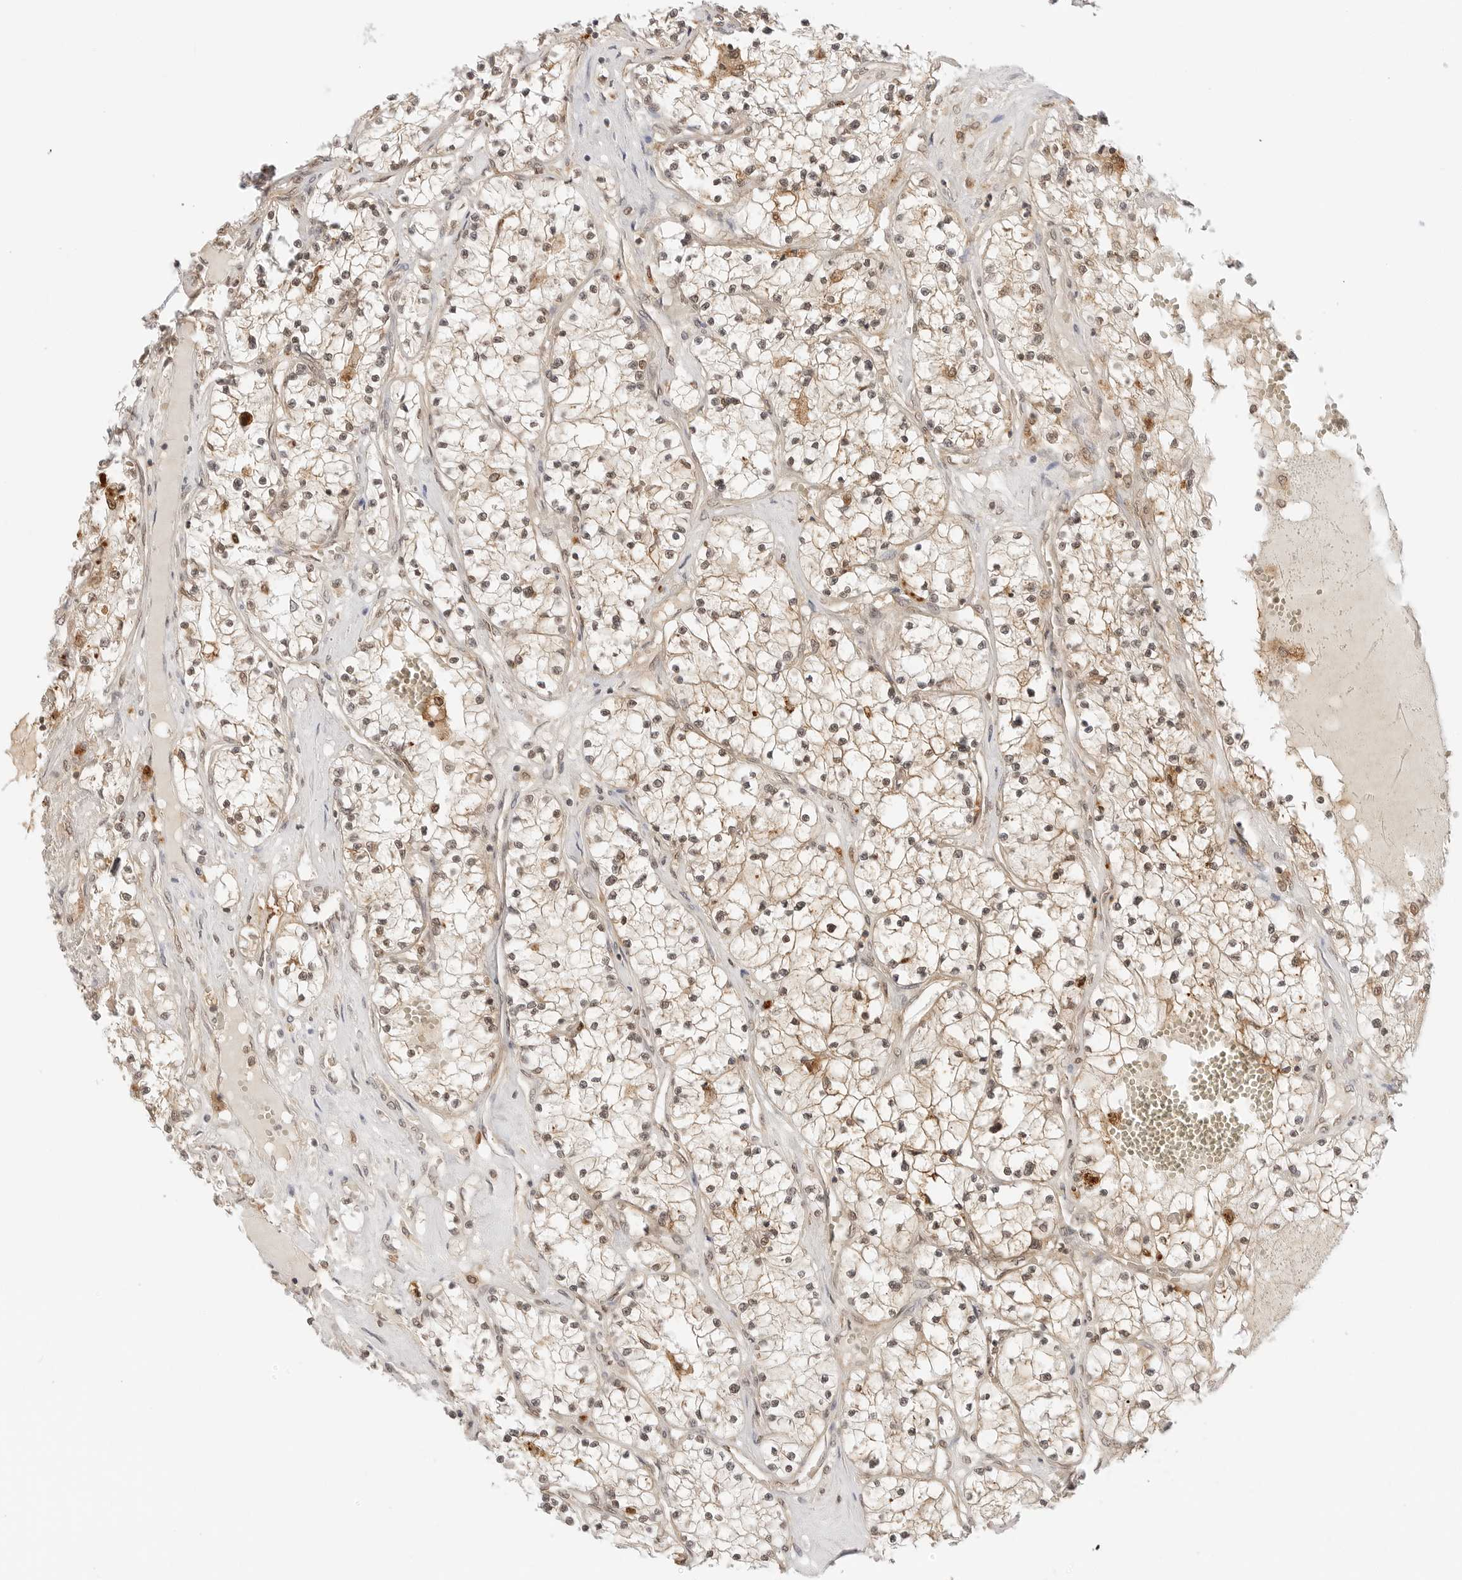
{"staining": {"intensity": "weak", "quantity": ">75%", "location": "cytoplasmic/membranous,nuclear"}, "tissue": "renal cancer", "cell_type": "Tumor cells", "image_type": "cancer", "snomed": [{"axis": "morphology", "description": "Normal tissue, NOS"}, {"axis": "morphology", "description": "Adenocarcinoma, NOS"}, {"axis": "topography", "description": "Kidney"}], "caption": "Tumor cells display low levels of weak cytoplasmic/membranous and nuclear expression in about >75% of cells in human renal cancer. (brown staining indicates protein expression, while blue staining denotes nuclei).", "gene": "EPHA1", "patient": {"sex": "male", "age": 68}}